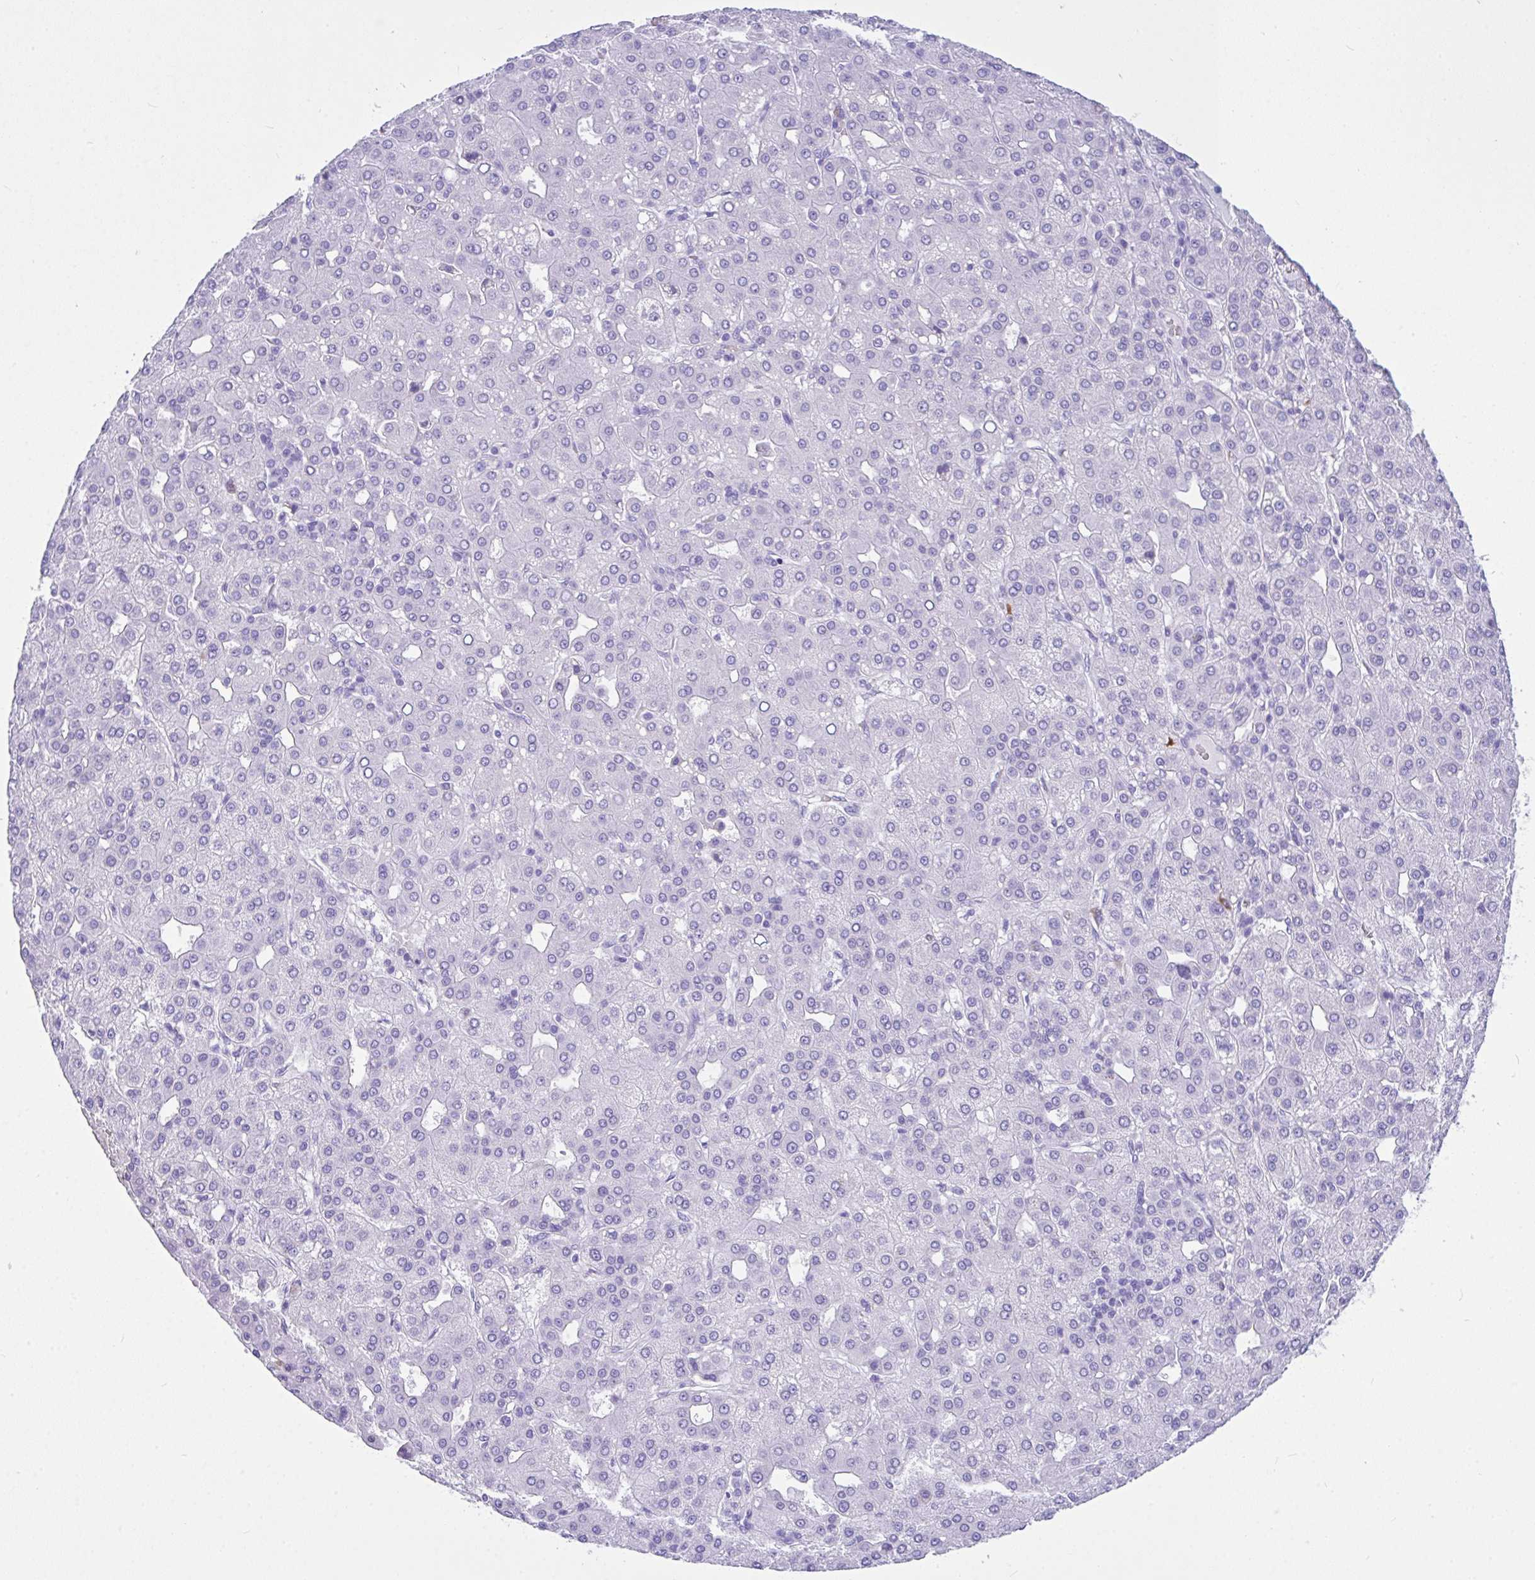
{"staining": {"intensity": "negative", "quantity": "none", "location": "none"}, "tissue": "liver cancer", "cell_type": "Tumor cells", "image_type": "cancer", "snomed": [{"axis": "morphology", "description": "Carcinoma, Hepatocellular, NOS"}, {"axis": "topography", "description": "Liver"}], "caption": "High power microscopy image of an immunohistochemistry (IHC) photomicrograph of liver cancer (hepatocellular carcinoma), revealing no significant positivity in tumor cells.", "gene": "BEST4", "patient": {"sex": "male", "age": 65}}